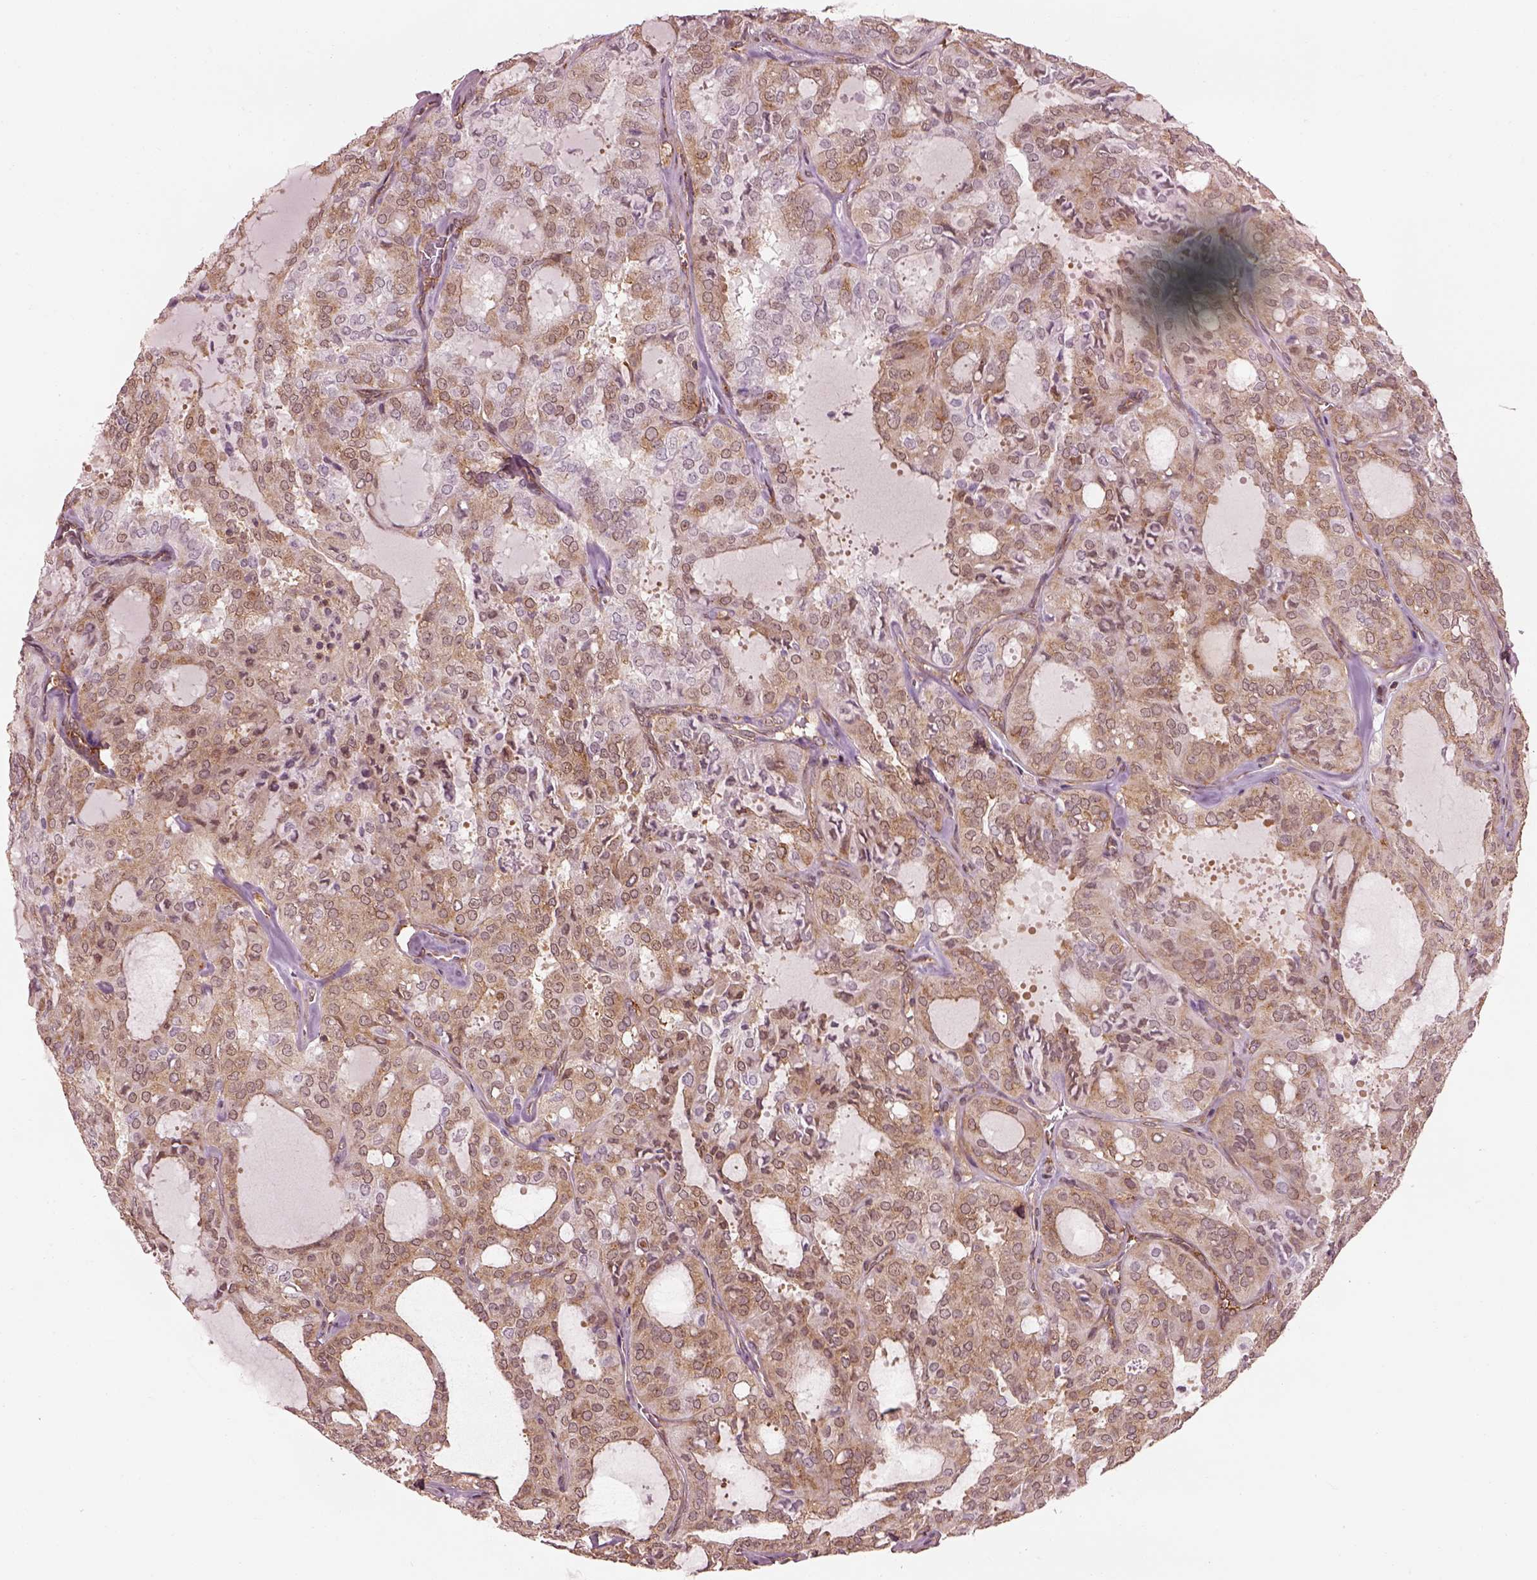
{"staining": {"intensity": "weak", "quantity": "25%-75%", "location": "cytoplasmic/membranous,nuclear"}, "tissue": "thyroid cancer", "cell_type": "Tumor cells", "image_type": "cancer", "snomed": [{"axis": "morphology", "description": "Follicular adenoma carcinoma, NOS"}, {"axis": "topography", "description": "Thyroid gland"}], "caption": "Weak cytoplasmic/membranous and nuclear staining for a protein is present in about 25%-75% of tumor cells of thyroid cancer using immunohistochemistry.", "gene": "LSM14A", "patient": {"sex": "male", "age": 75}}